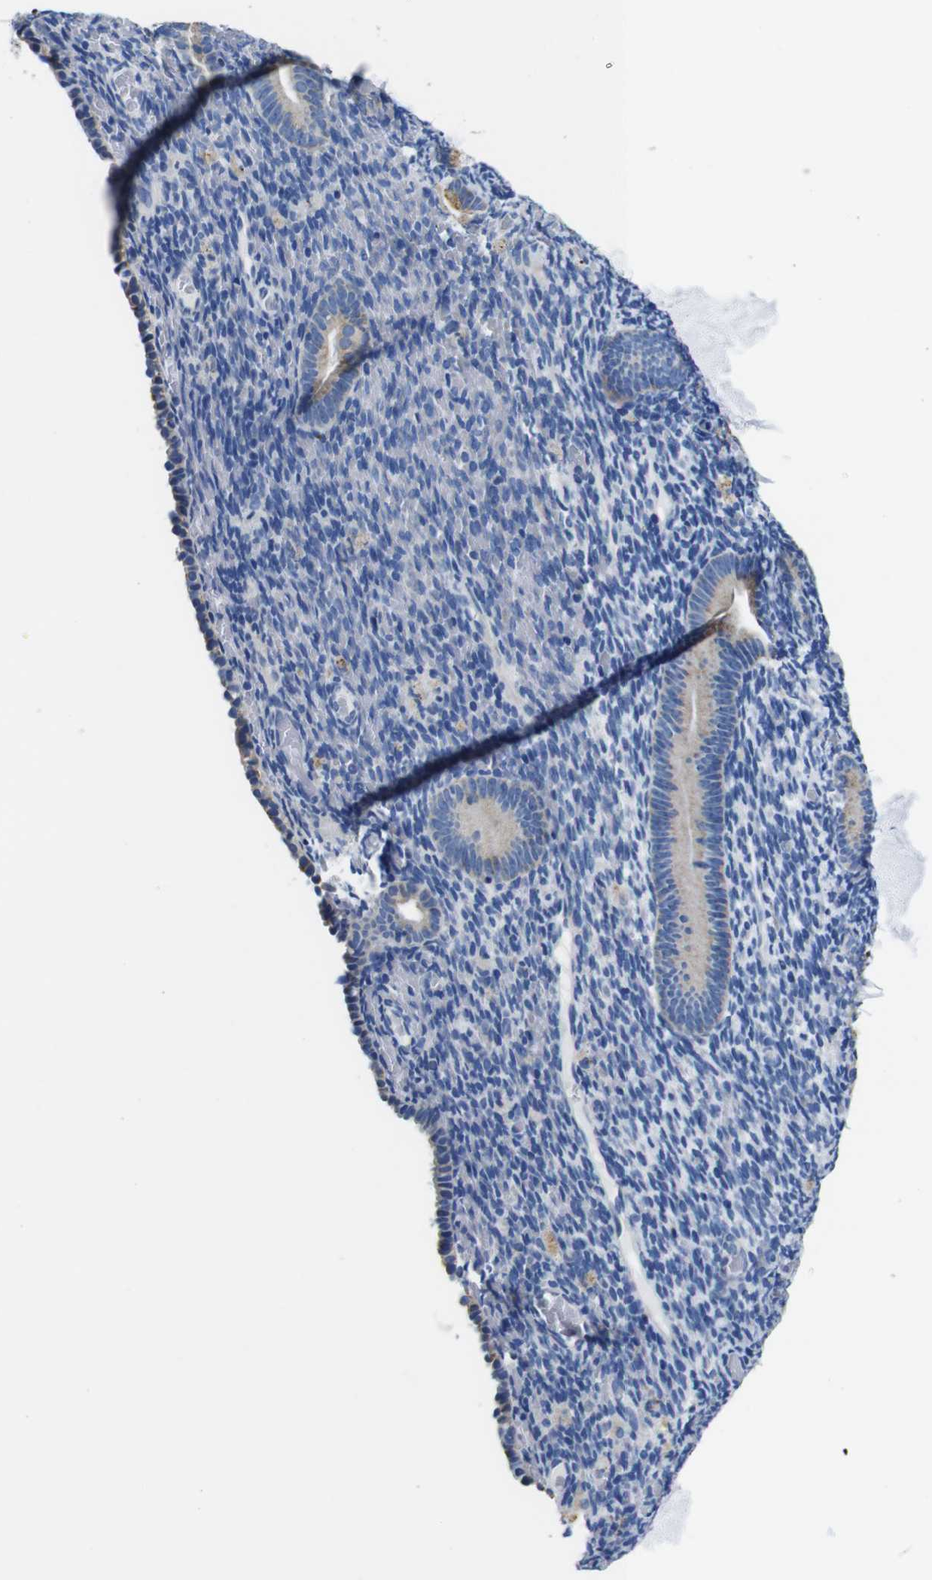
{"staining": {"intensity": "negative", "quantity": "none", "location": "none"}, "tissue": "endometrium", "cell_type": "Cells in endometrial stroma", "image_type": "normal", "snomed": [{"axis": "morphology", "description": "Normal tissue, NOS"}, {"axis": "topography", "description": "Endometrium"}], "caption": "DAB (3,3'-diaminobenzidine) immunohistochemical staining of benign human endometrium shows no significant staining in cells in endometrial stroma.", "gene": "SNX19", "patient": {"sex": "female", "age": 51}}